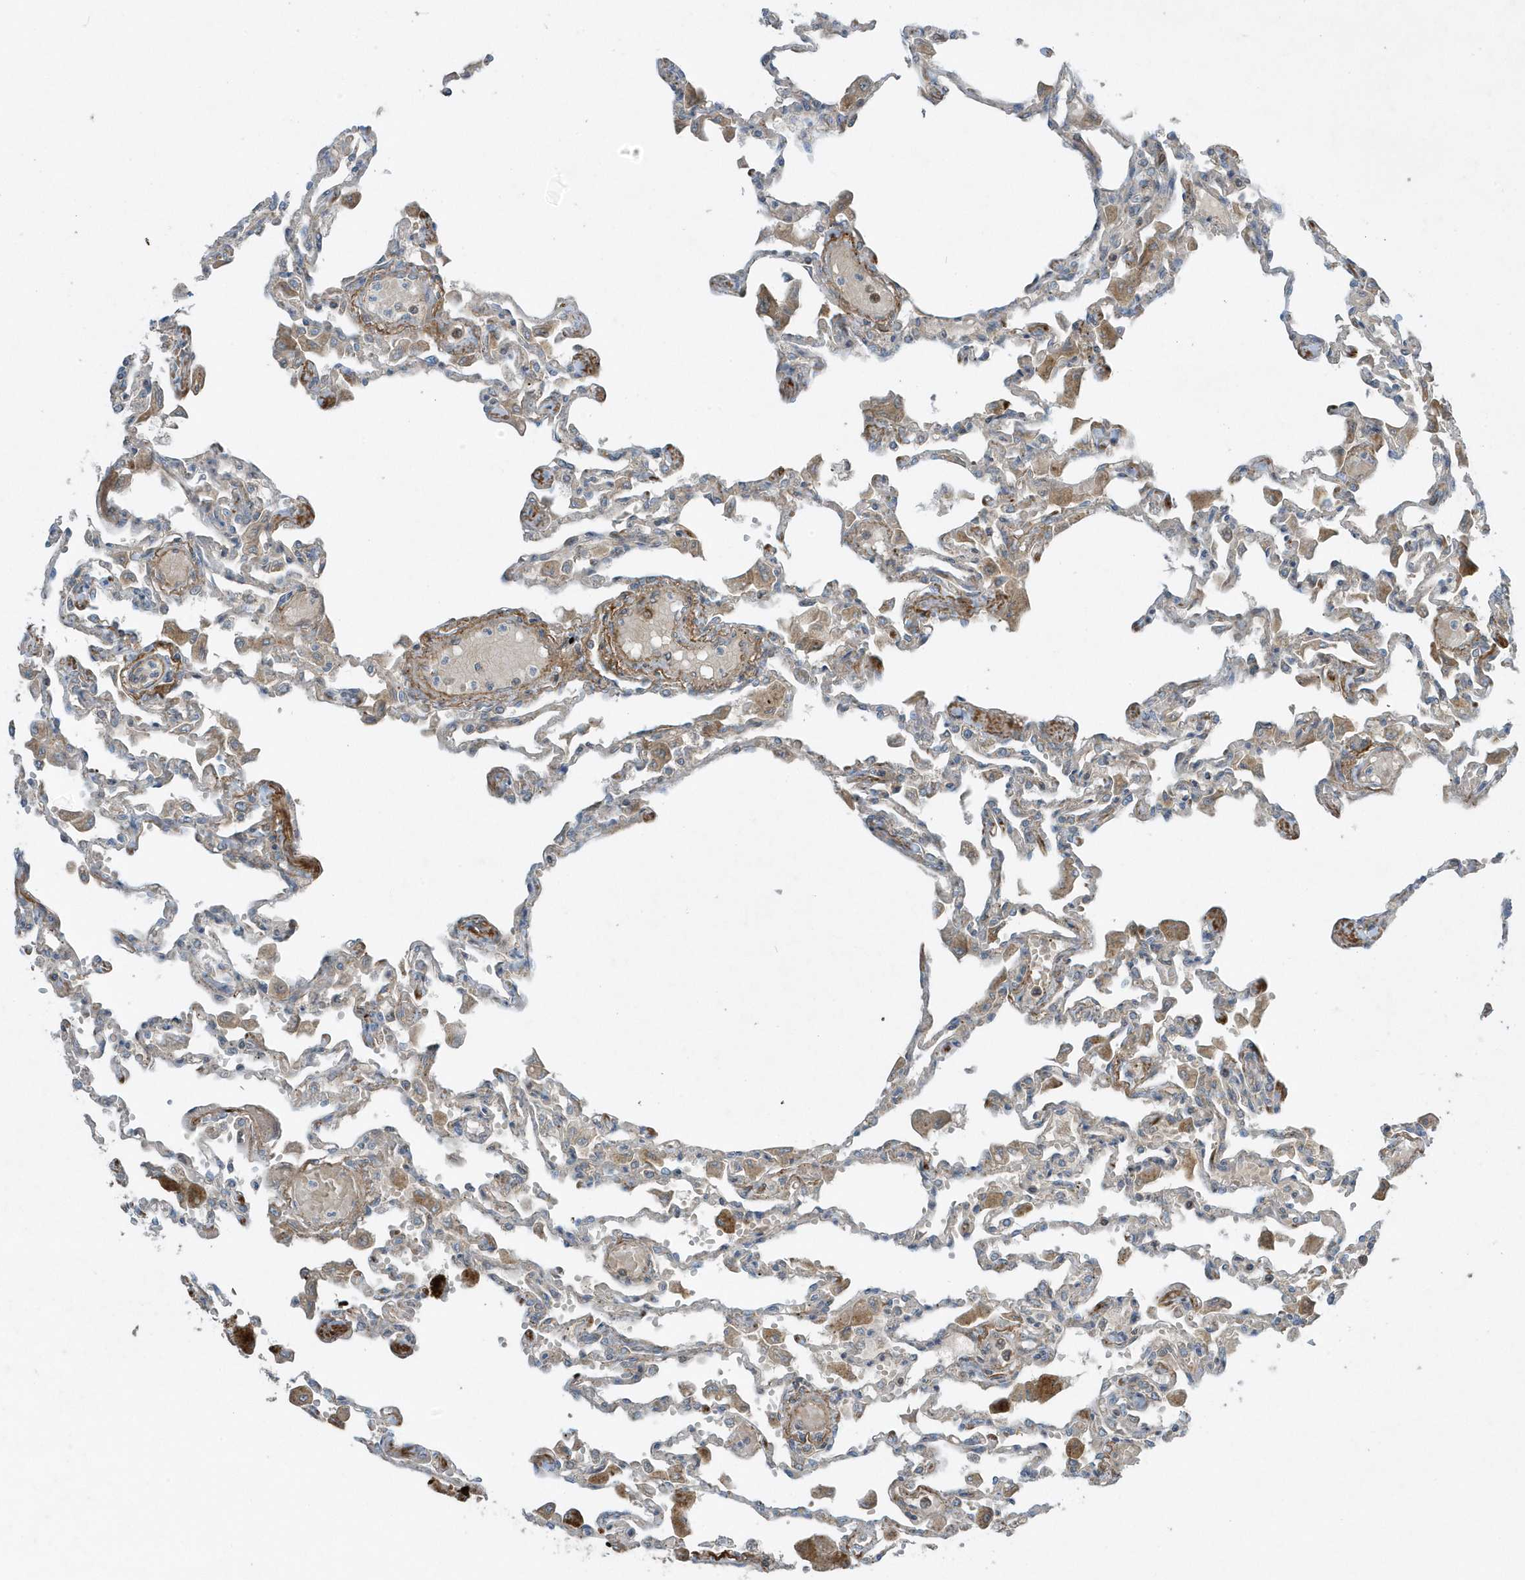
{"staining": {"intensity": "negative", "quantity": "none", "location": "none"}, "tissue": "lung", "cell_type": "Alveolar cells", "image_type": "normal", "snomed": [{"axis": "morphology", "description": "Normal tissue, NOS"}, {"axis": "topography", "description": "Bronchus"}, {"axis": "topography", "description": "Lung"}], "caption": "An IHC image of normal lung is shown. There is no staining in alveolar cells of lung. (Brightfield microscopy of DAB immunohistochemistry (IHC) at high magnification).", "gene": "SLC38A2", "patient": {"sex": "female", "age": 49}}